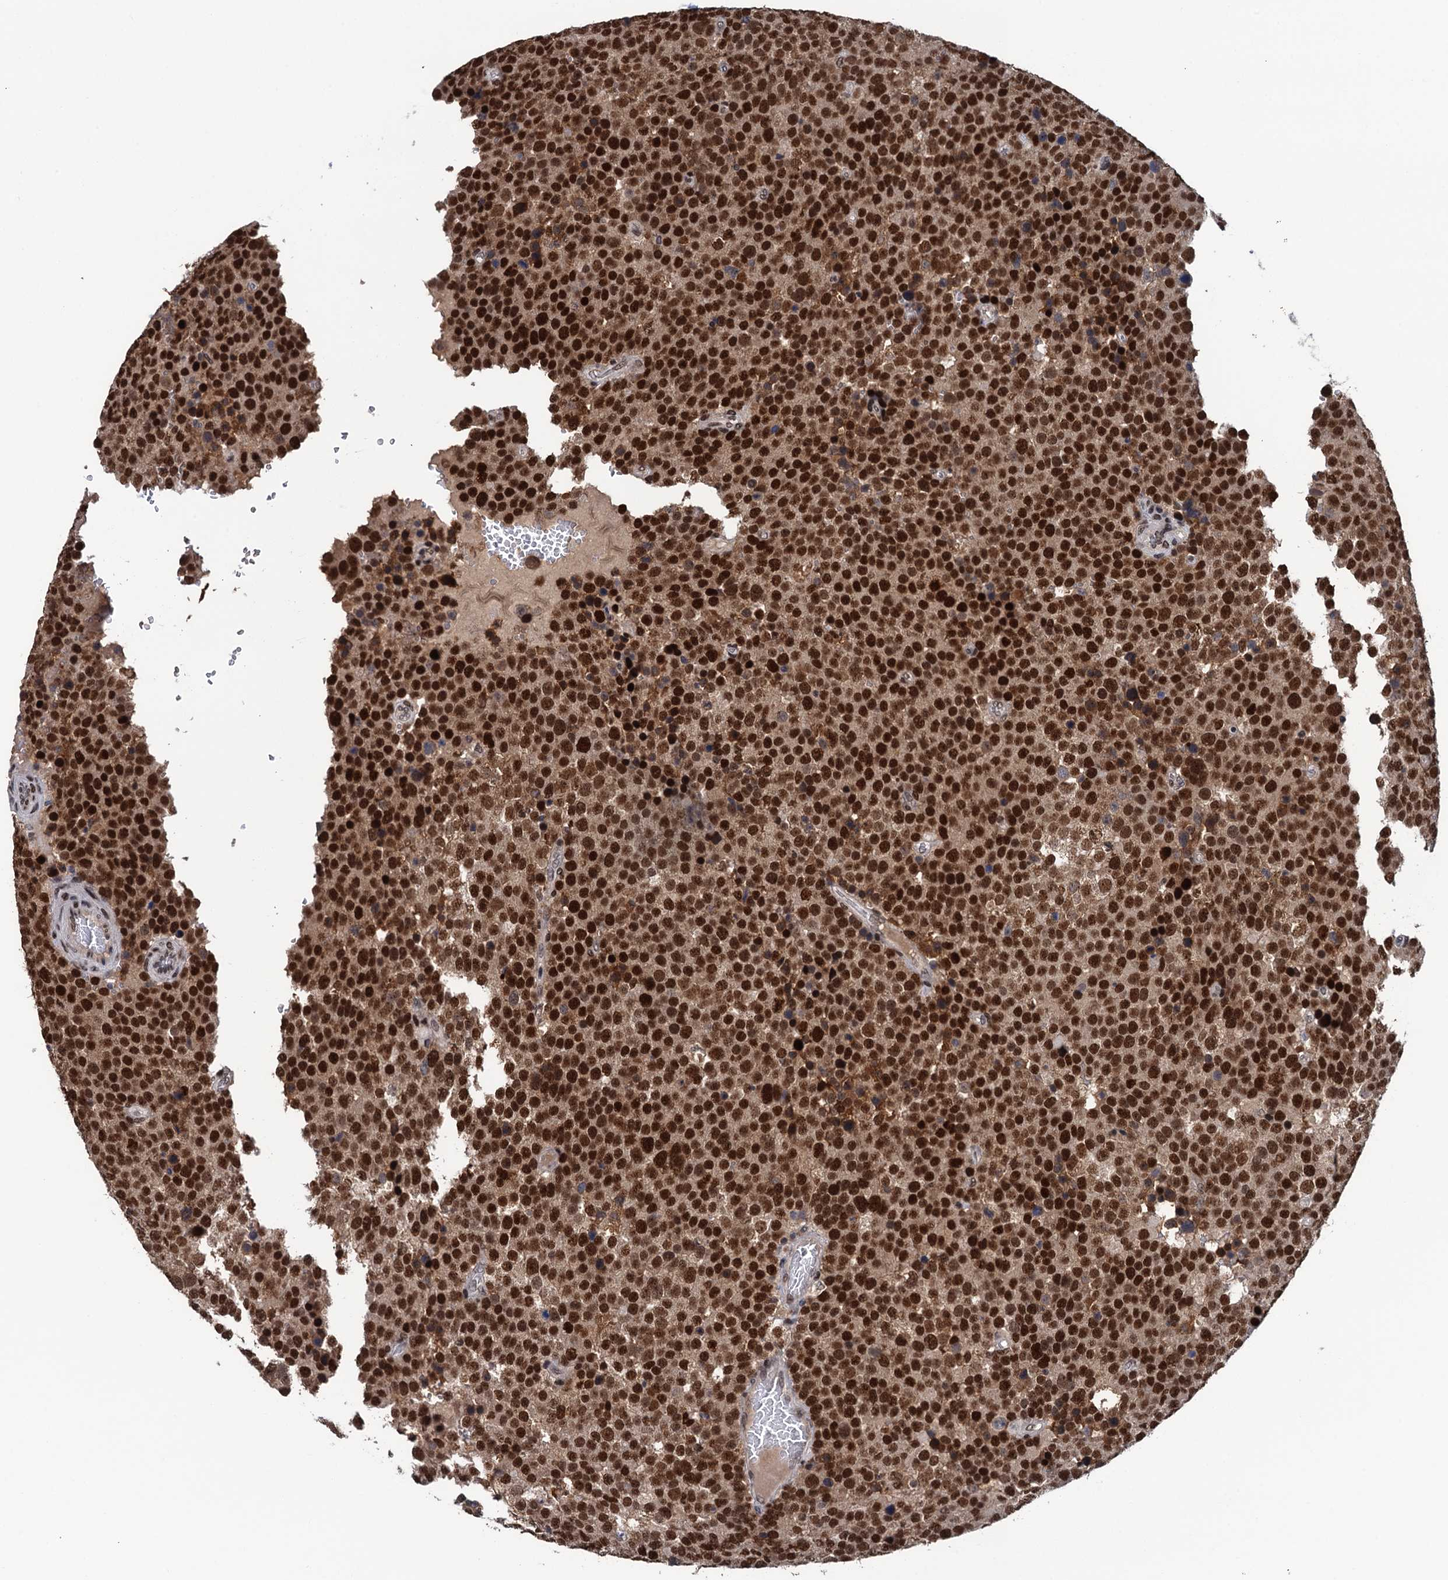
{"staining": {"intensity": "strong", "quantity": ">75%", "location": "nuclear"}, "tissue": "testis cancer", "cell_type": "Tumor cells", "image_type": "cancer", "snomed": [{"axis": "morphology", "description": "Seminoma, NOS"}, {"axis": "topography", "description": "Testis"}], "caption": "Immunohistochemistry (IHC) of seminoma (testis) demonstrates high levels of strong nuclear expression in approximately >75% of tumor cells. Immunohistochemistry (IHC) stains the protein in brown and the nuclei are stained blue.", "gene": "SAE1", "patient": {"sex": "male", "age": 71}}